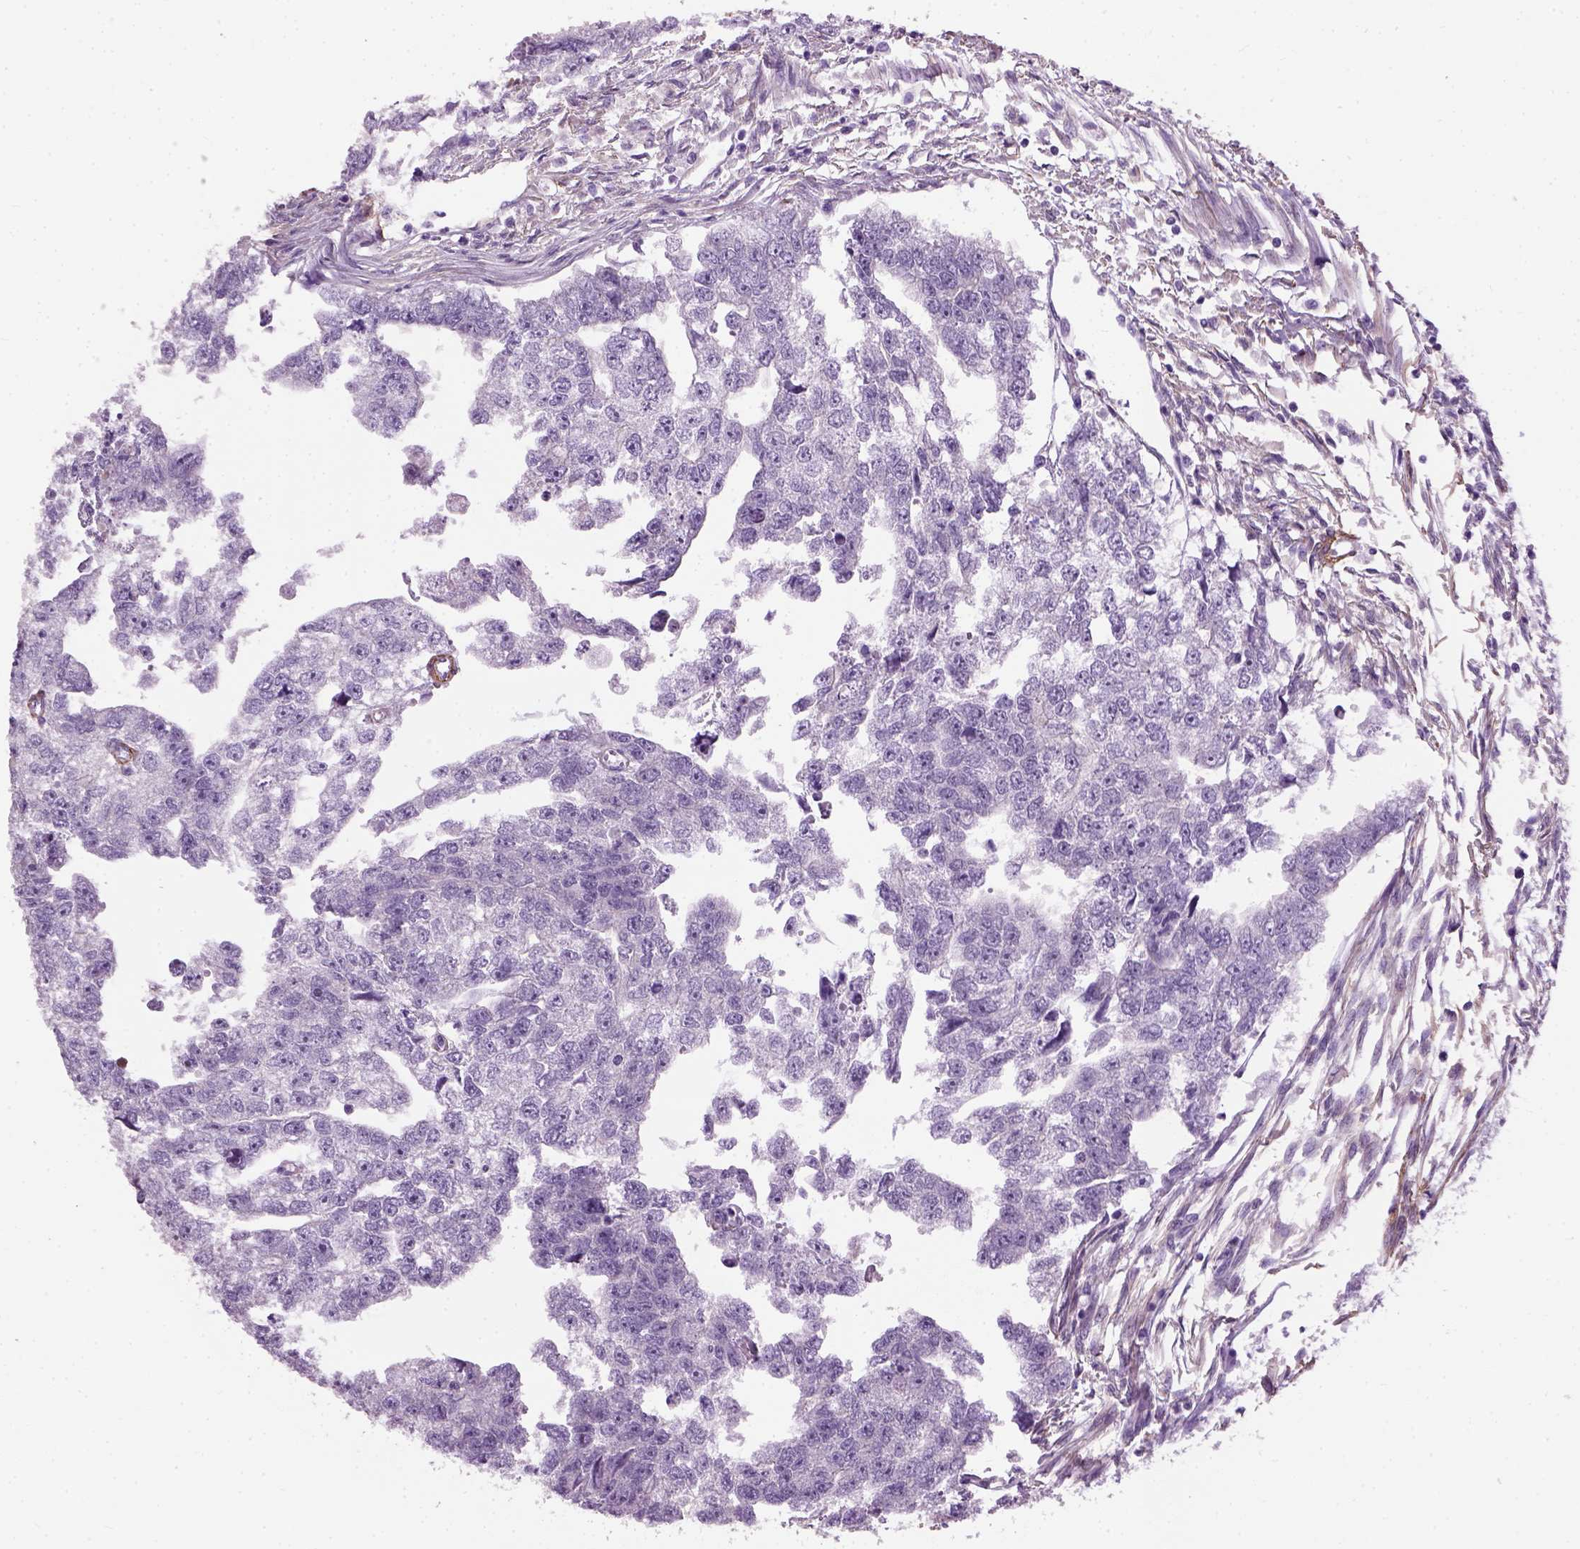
{"staining": {"intensity": "negative", "quantity": "none", "location": "none"}, "tissue": "testis cancer", "cell_type": "Tumor cells", "image_type": "cancer", "snomed": [{"axis": "morphology", "description": "Carcinoma, Embryonal, NOS"}, {"axis": "morphology", "description": "Teratoma, malignant, NOS"}, {"axis": "topography", "description": "Testis"}], "caption": "A high-resolution micrograph shows immunohistochemistry staining of testis cancer (embryonal carcinoma), which shows no significant staining in tumor cells.", "gene": "FAM161A", "patient": {"sex": "male", "age": 44}}